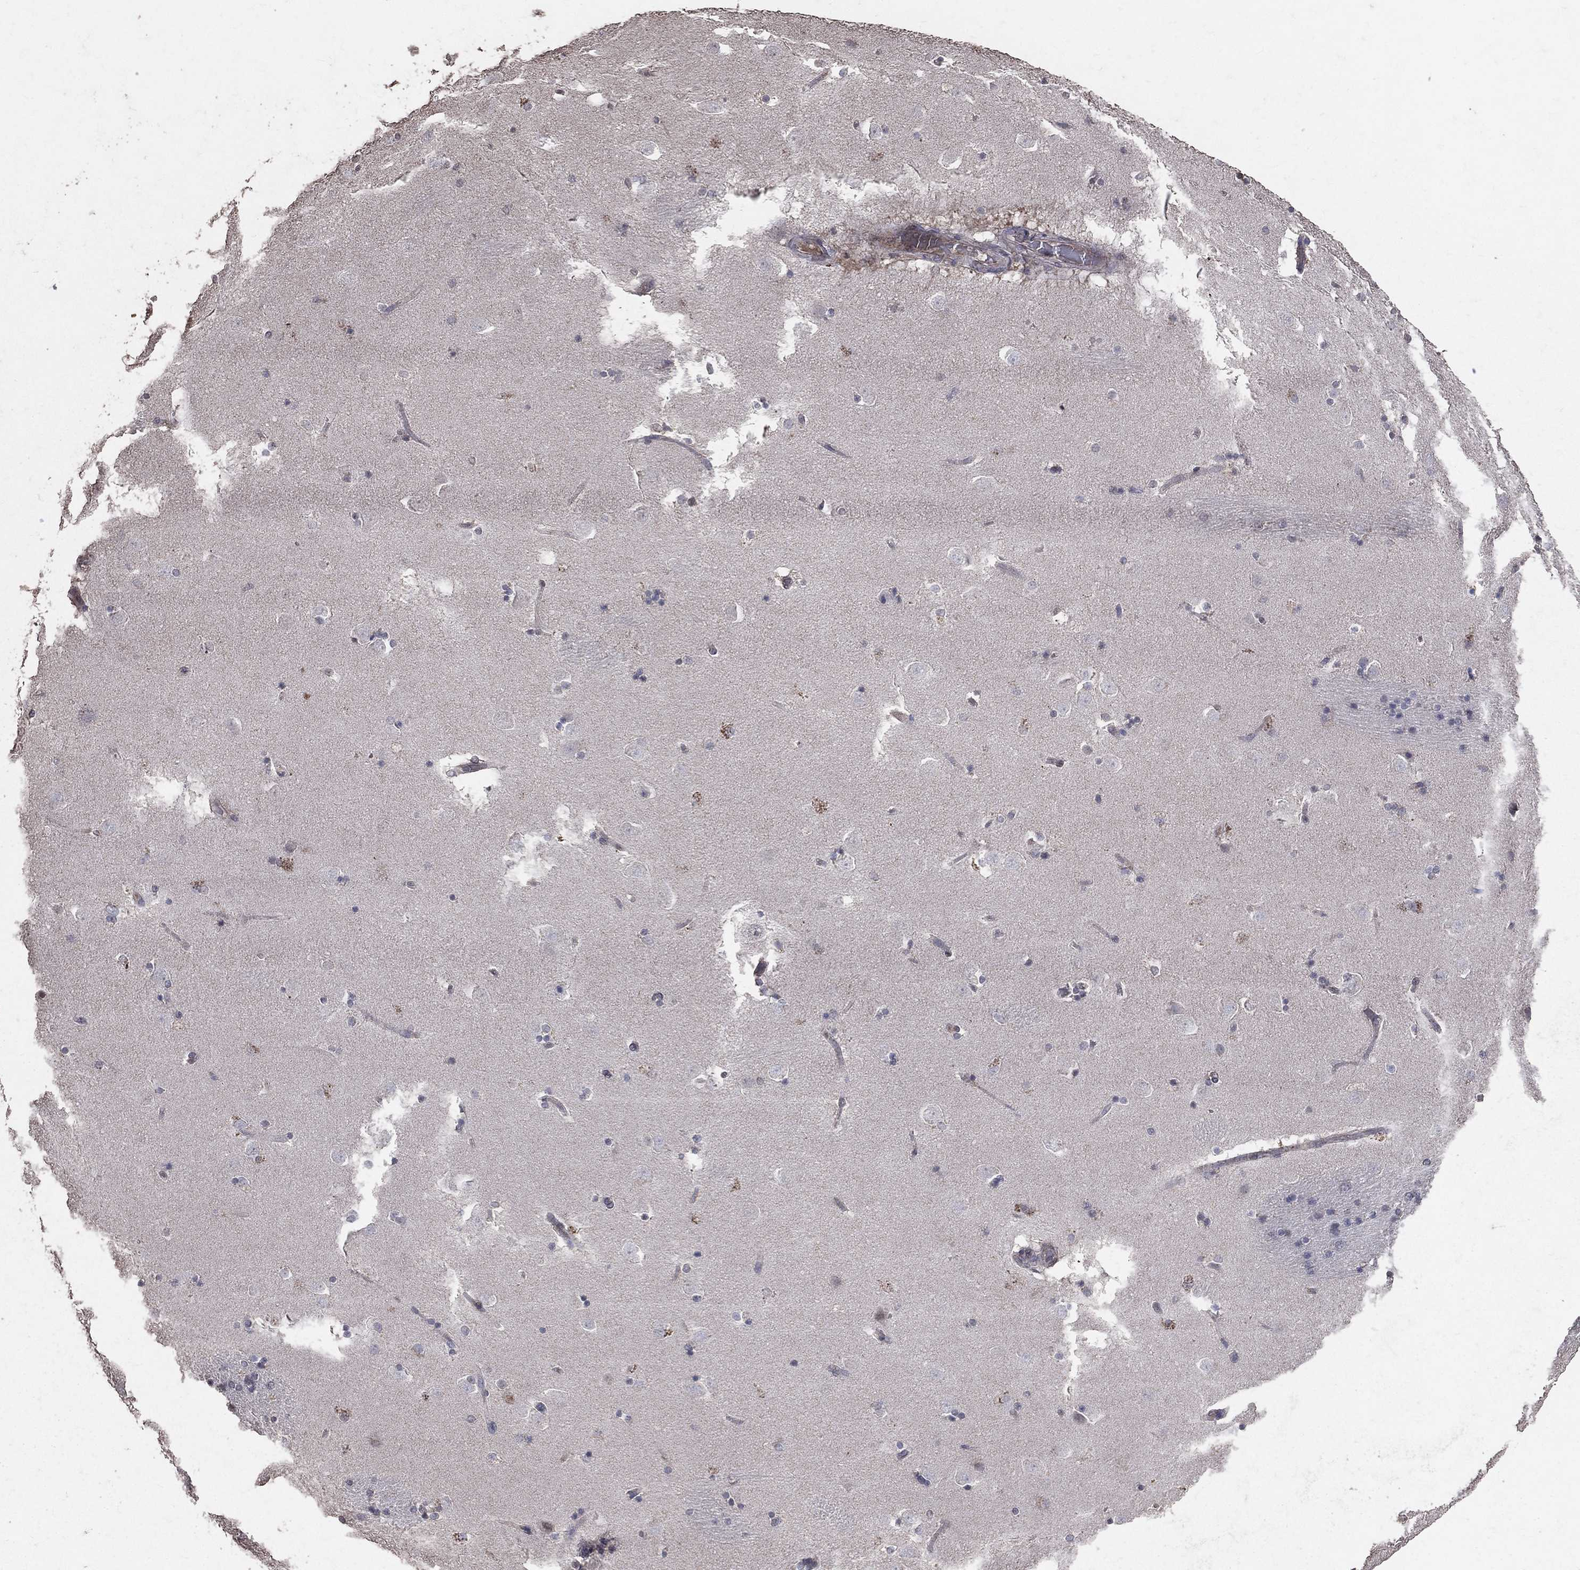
{"staining": {"intensity": "negative", "quantity": "none", "location": "none"}, "tissue": "caudate", "cell_type": "Glial cells", "image_type": "normal", "snomed": [{"axis": "morphology", "description": "Normal tissue, NOS"}, {"axis": "topography", "description": "Lateral ventricle wall"}], "caption": "This micrograph is of benign caudate stained with IHC to label a protein in brown with the nuclei are counter-stained blue. There is no expression in glial cells.", "gene": "LY6K", "patient": {"sex": "male", "age": 51}}